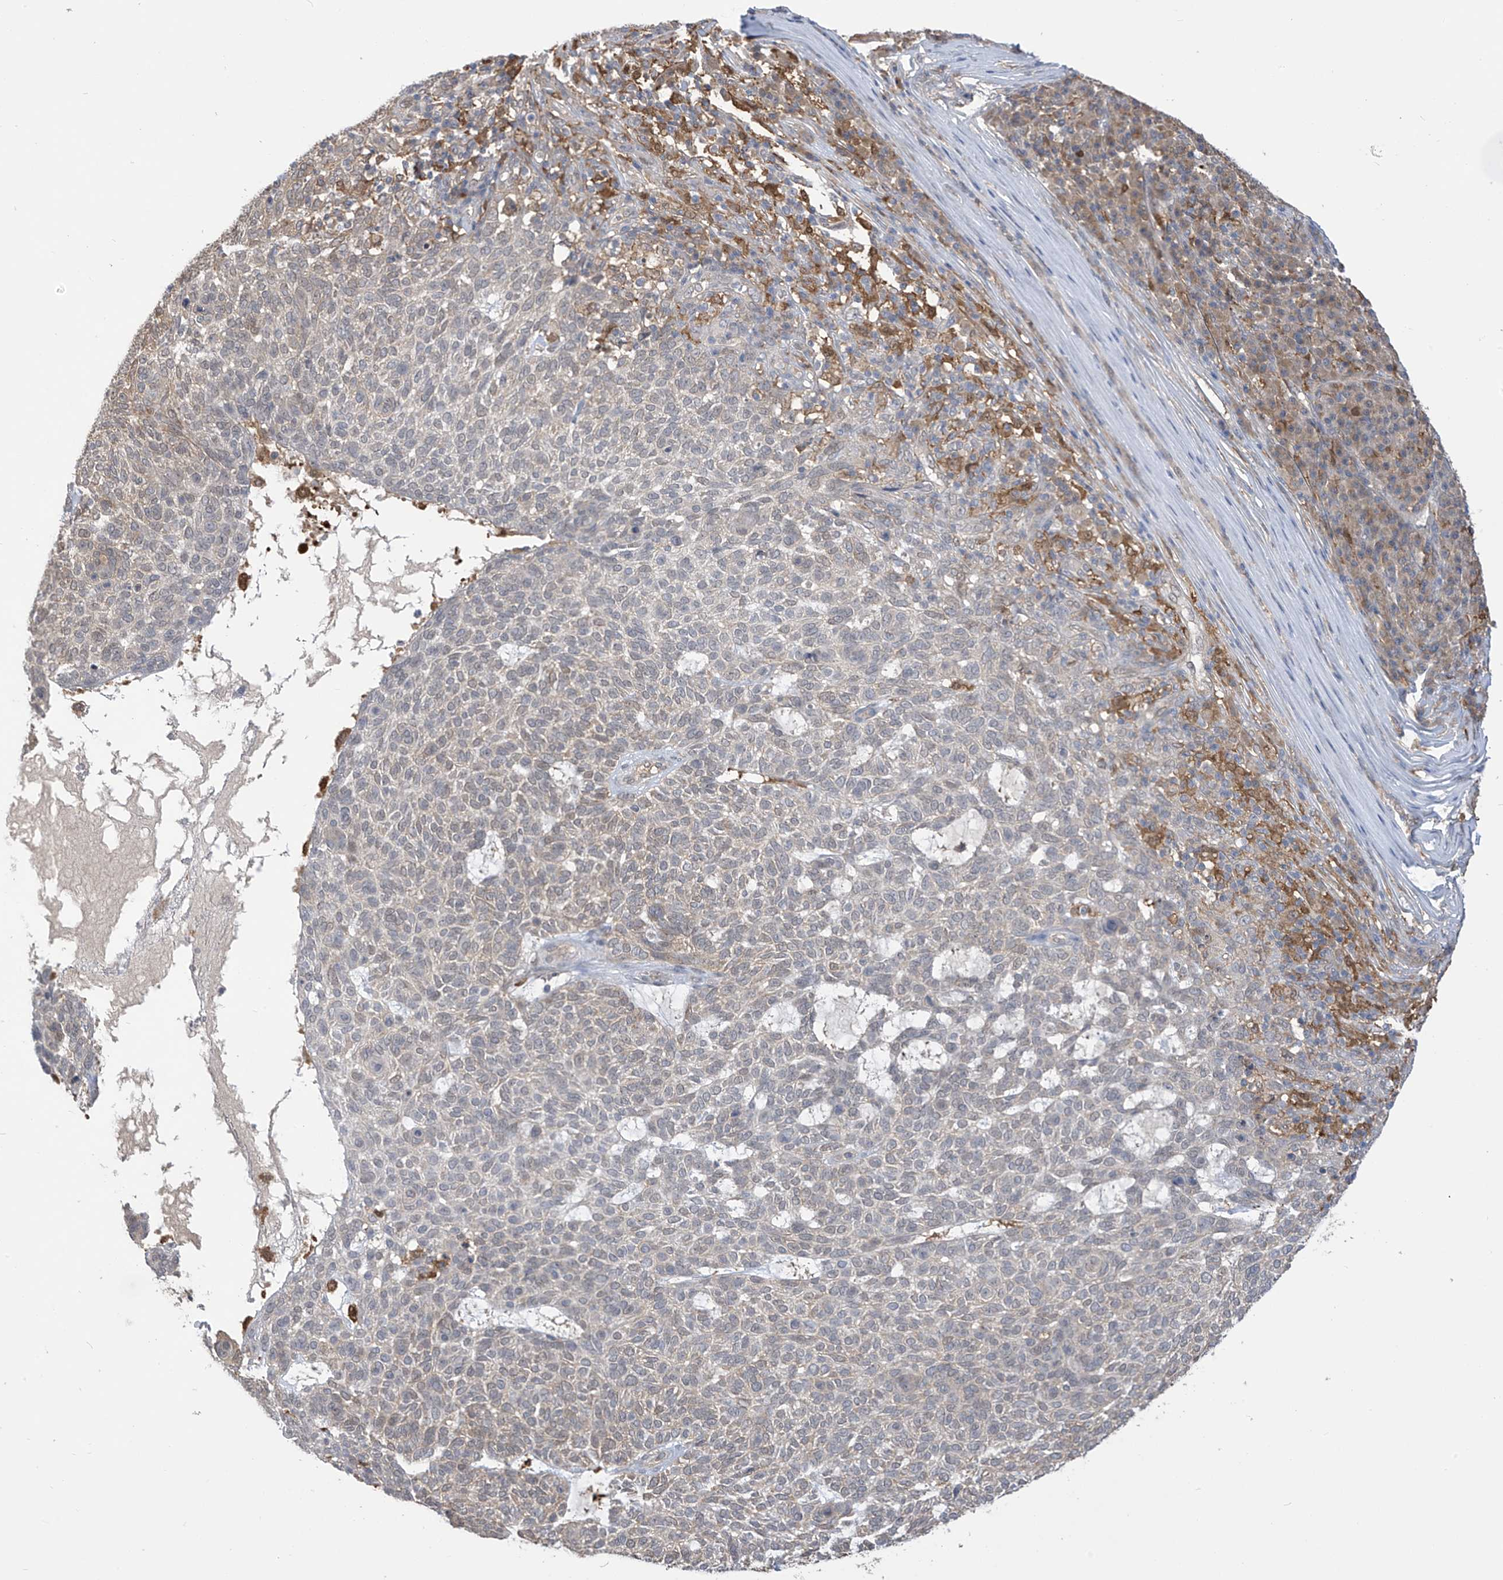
{"staining": {"intensity": "negative", "quantity": "none", "location": "none"}, "tissue": "skin cancer", "cell_type": "Tumor cells", "image_type": "cancer", "snomed": [{"axis": "morphology", "description": "Squamous cell carcinoma, NOS"}, {"axis": "topography", "description": "Skin"}], "caption": "DAB (3,3'-diaminobenzidine) immunohistochemical staining of human skin cancer reveals no significant positivity in tumor cells.", "gene": "IDH1", "patient": {"sex": "female", "age": 90}}